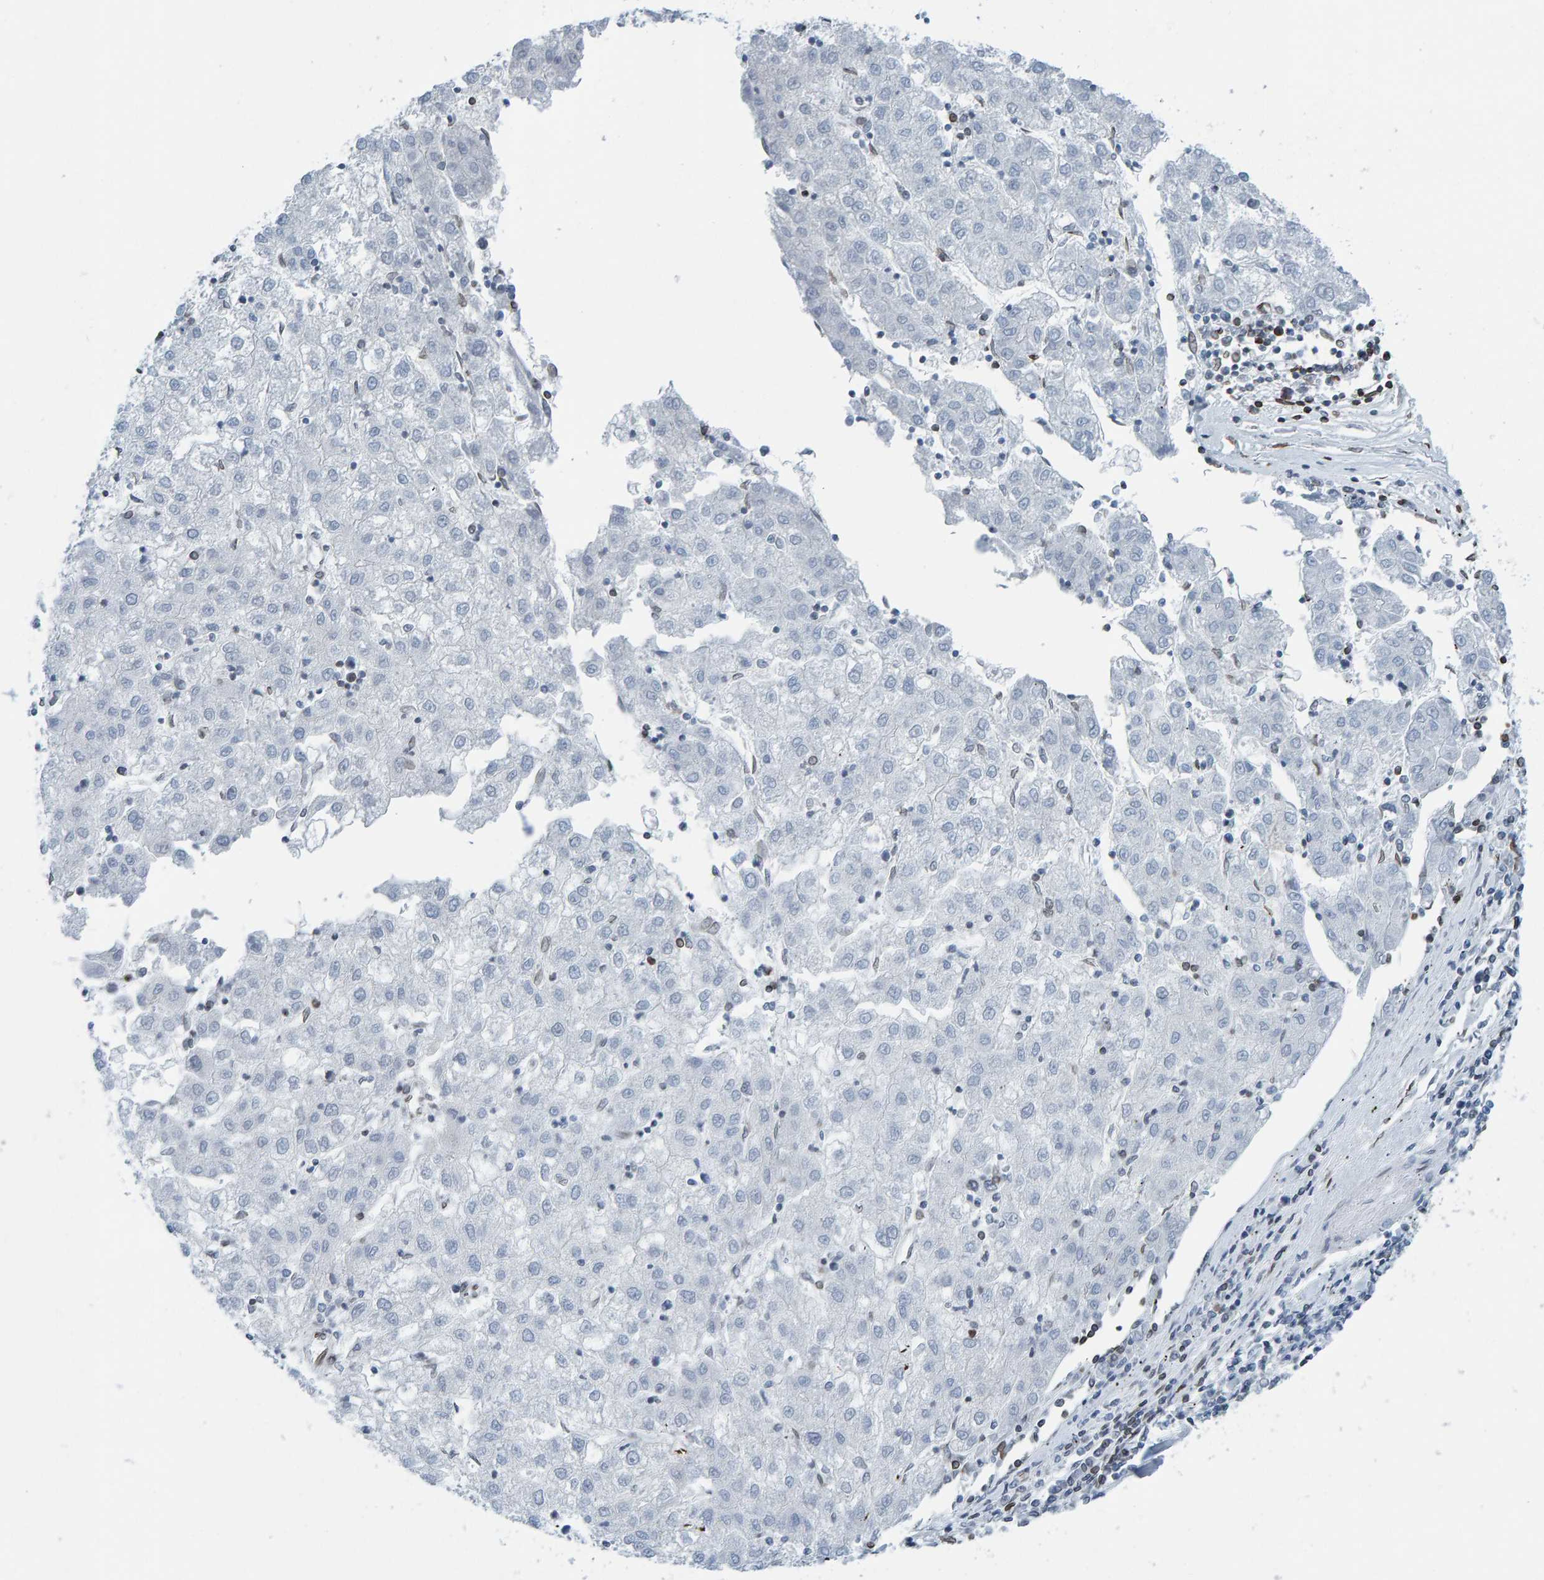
{"staining": {"intensity": "negative", "quantity": "none", "location": "none"}, "tissue": "liver cancer", "cell_type": "Tumor cells", "image_type": "cancer", "snomed": [{"axis": "morphology", "description": "Carcinoma, Hepatocellular, NOS"}, {"axis": "topography", "description": "Liver"}], "caption": "An image of liver cancer (hepatocellular carcinoma) stained for a protein displays no brown staining in tumor cells.", "gene": "LMNB2", "patient": {"sex": "male", "age": 72}}